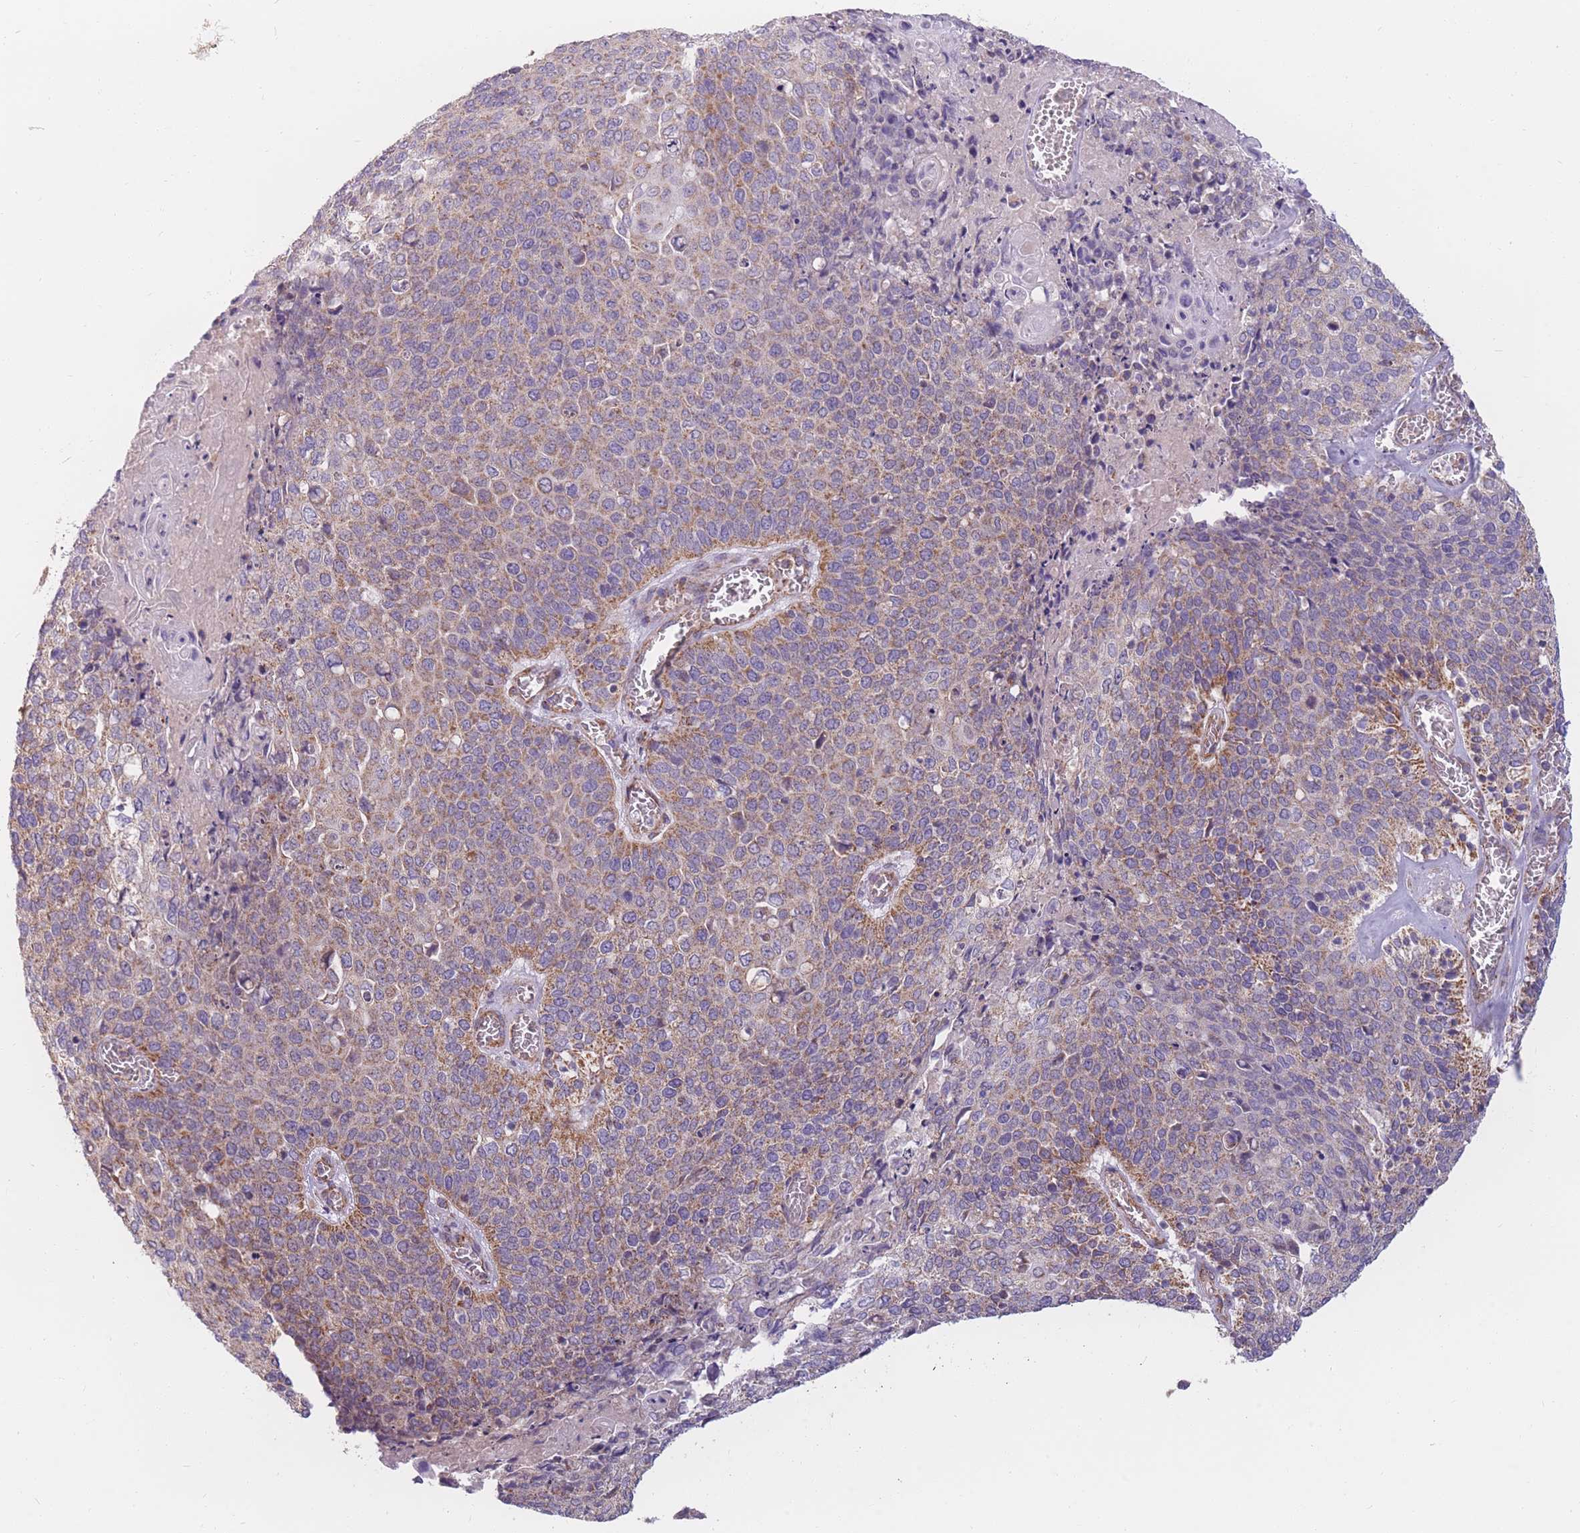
{"staining": {"intensity": "moderate", "quantity": "<25%", "location": "cytoplasmic/membranous"}, "tissue": "cervical cancer", "cell_type": "Tumor cells", "image_type": "cancer", "snomed": [{"axis": "morphology", "description": "Squamous cell carcinoma, NOS"}, {"axis": "topography", "description": "Cervix"}], "caption": "Cervical cancer (squamous cell carcinoma) stained with a protein marker shows moderate staining in tumor cells.", "gene": "MRPS9", "patient": {"sex": "female", "age": 39}}